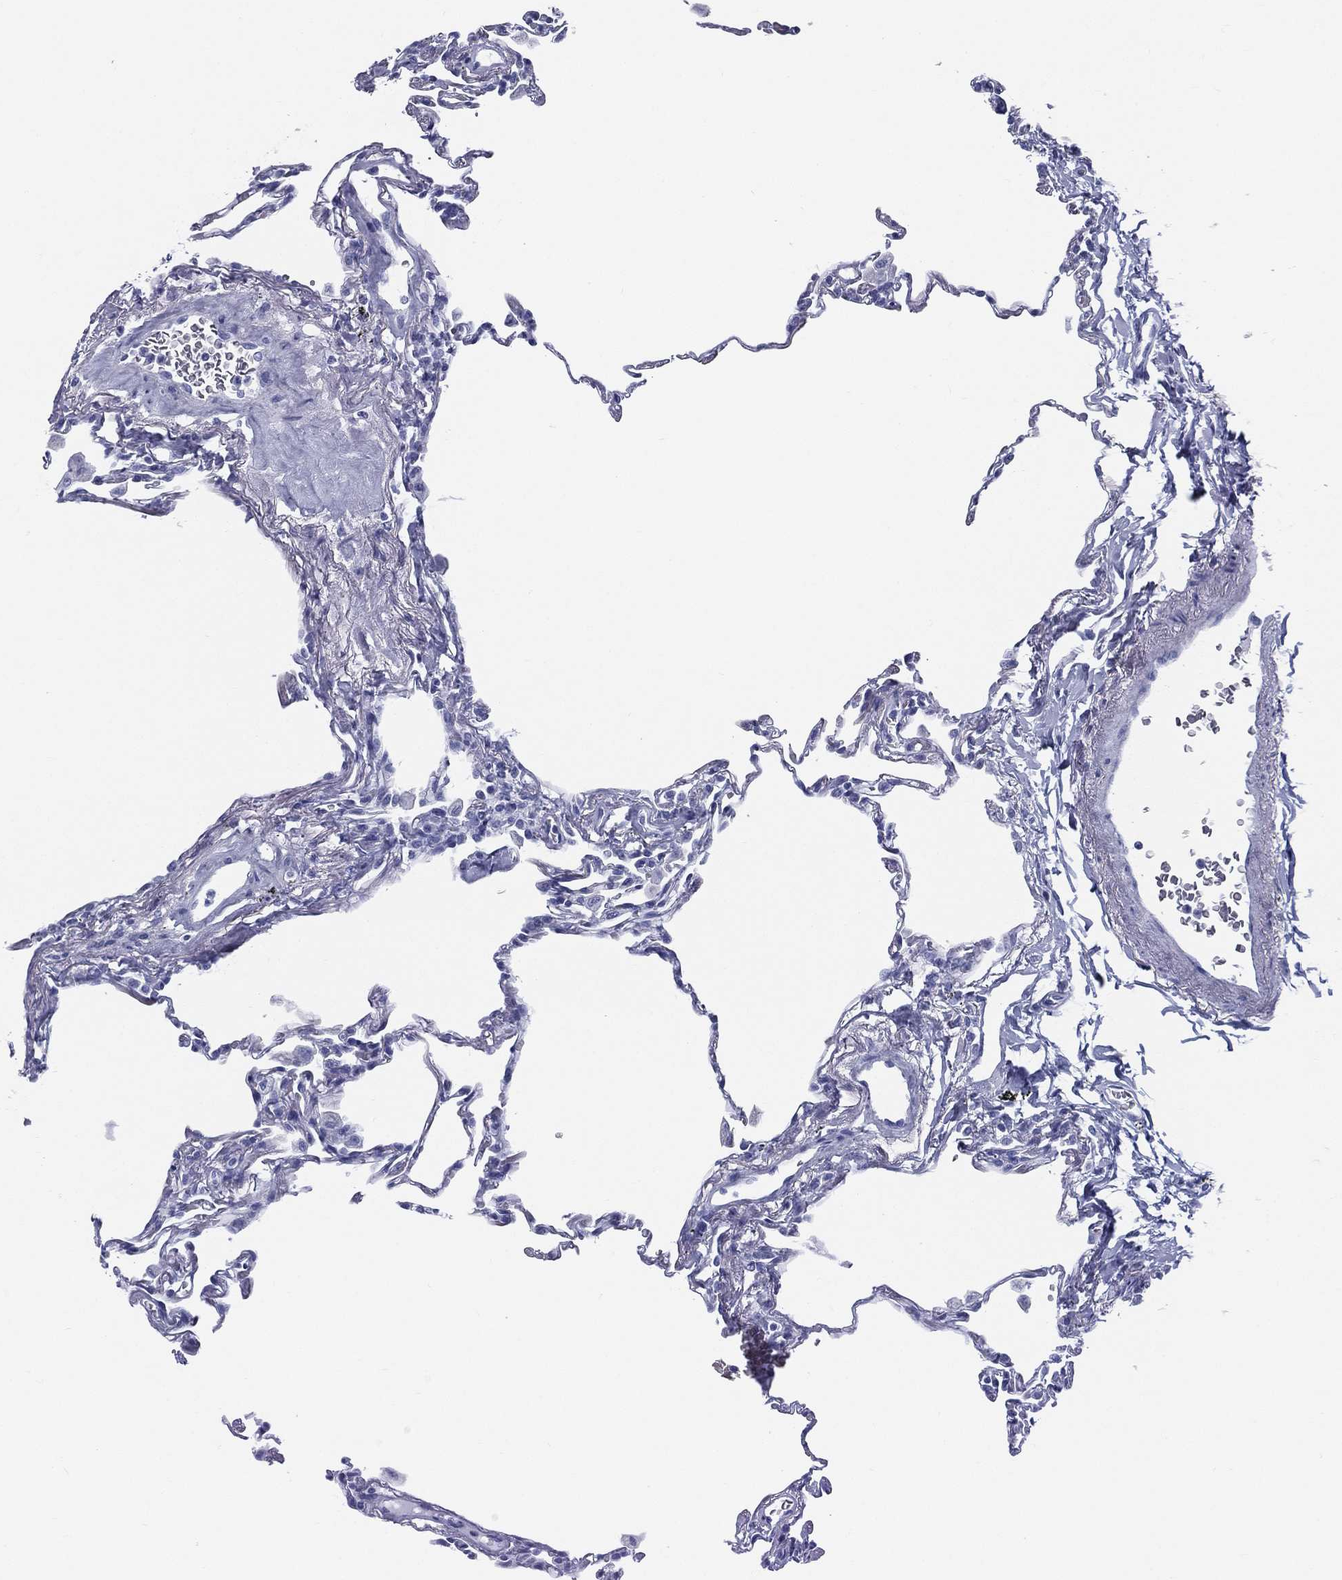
{"staining": {"intensity": "negative", "quantity": "none", "location": "none"}, "tissue": "lung", "cell_type": "Alveolar cells", "image_type": "normal", "snomed": [{"axis": "morphology", "description": "Normal tissue, NOS"}, {"axis": "topography", "description": "Lung"}], "caption": "Alveolar cells show no significant protein staining in unremarkable lung.", "gene": "RSPH4A", "patient": {"sex": "female", "age": 57}}